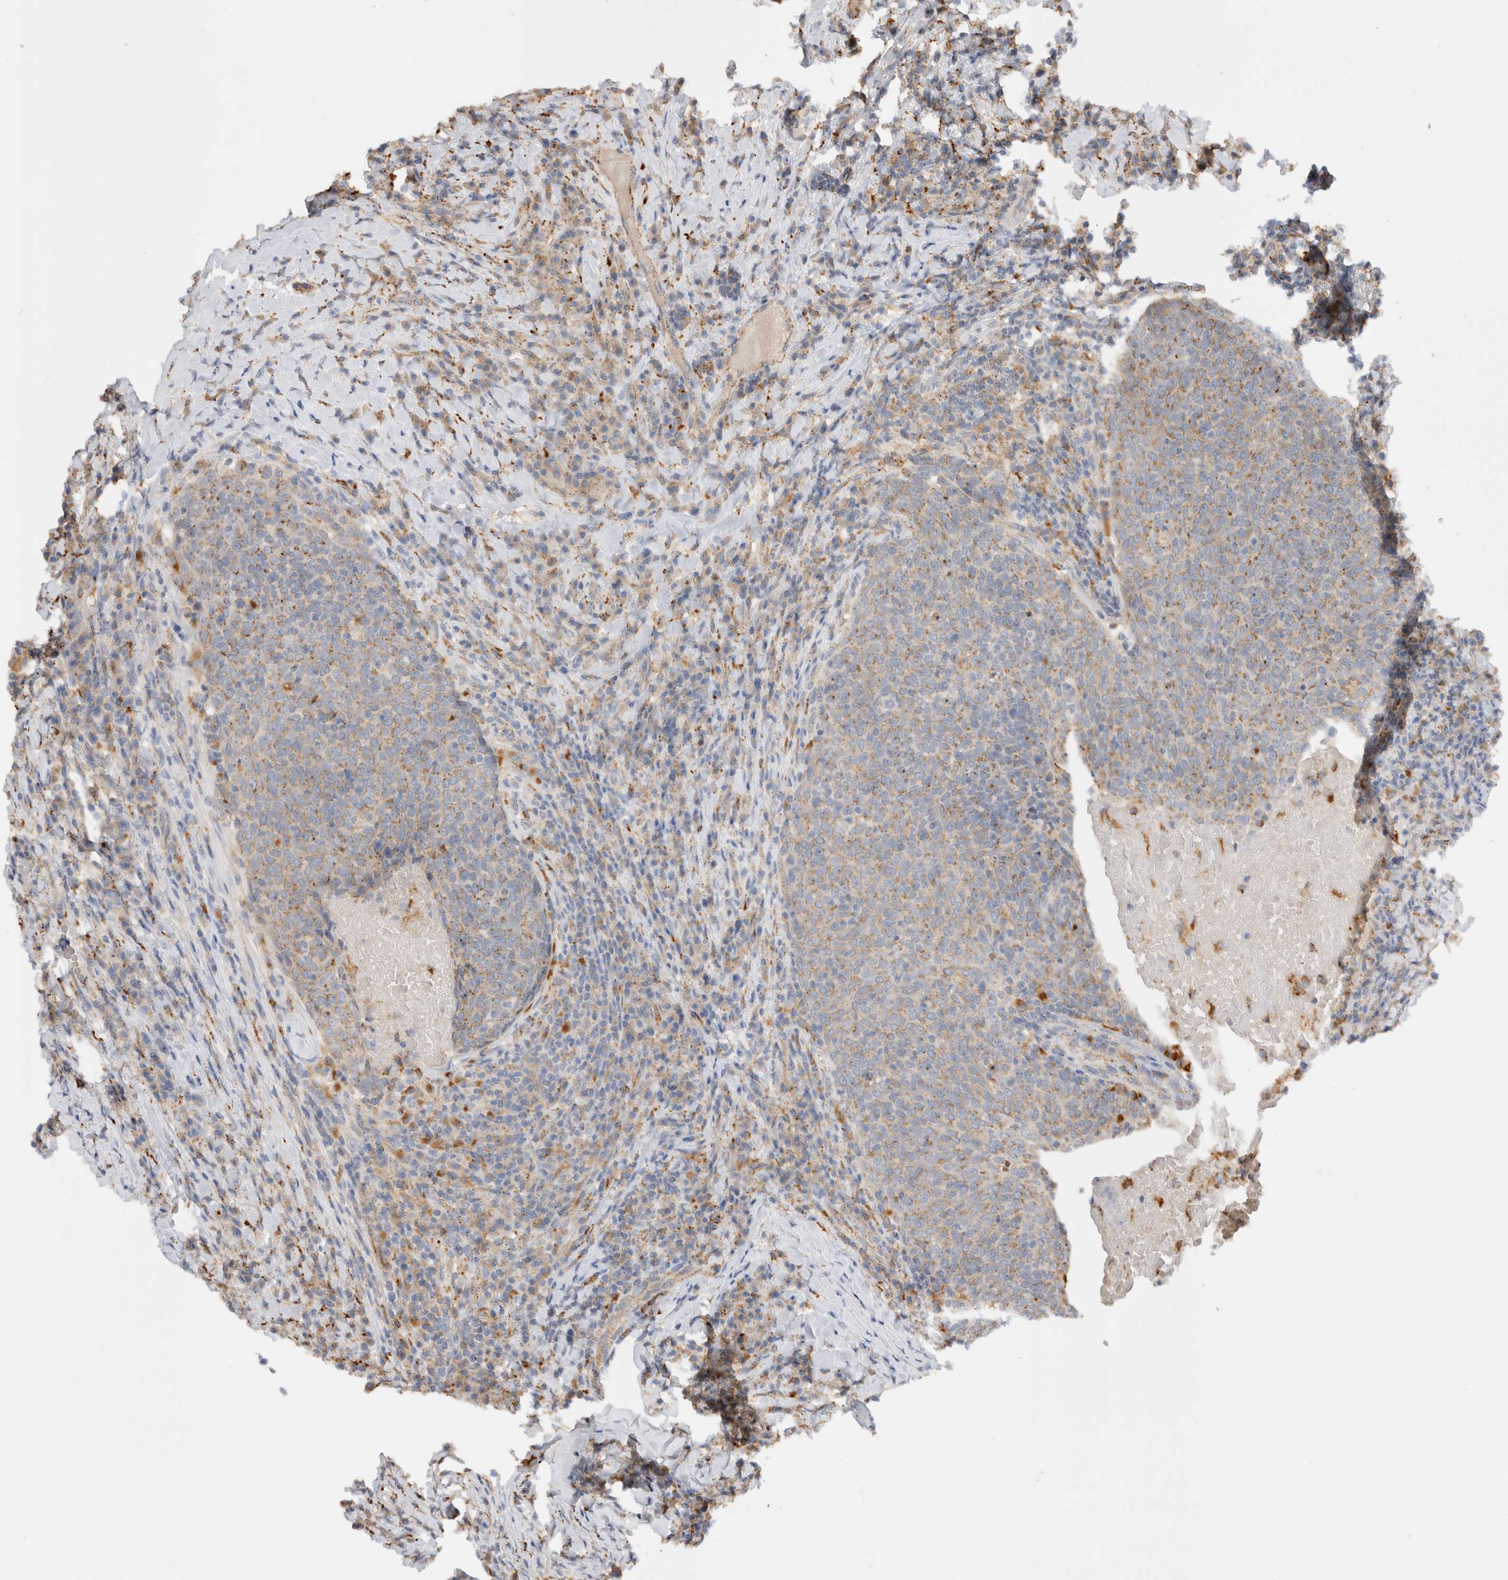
{"staining": {"intensity": "moderate", "quantity": ">75%", "location": "cytoplasmic/membranous"}, "tissue": "head and neck cancer", "cell_type": "Tumor cells", "image_type": "cancer", "snomed": [{"axis": "morphology", "description": "Squamous cell carcinoma, NOS"}, {"axis": "morphology", "description": "Squamous cell carcinoma, metastatic, NOS"}, {"axis": "topography", "description": "Lymph node"}, {"axis": "topography", "description": "Head-Neck"}], "caption": "Metastatic squamous cell carcinoma (head and neck) was stained to show a protein in brown. There is medium levels of moderate cytoplasmic/membranous expression in approximately >75% of tumor cells.", "gene": "GNS", "patient": {"sex": "male", "age": 62}}